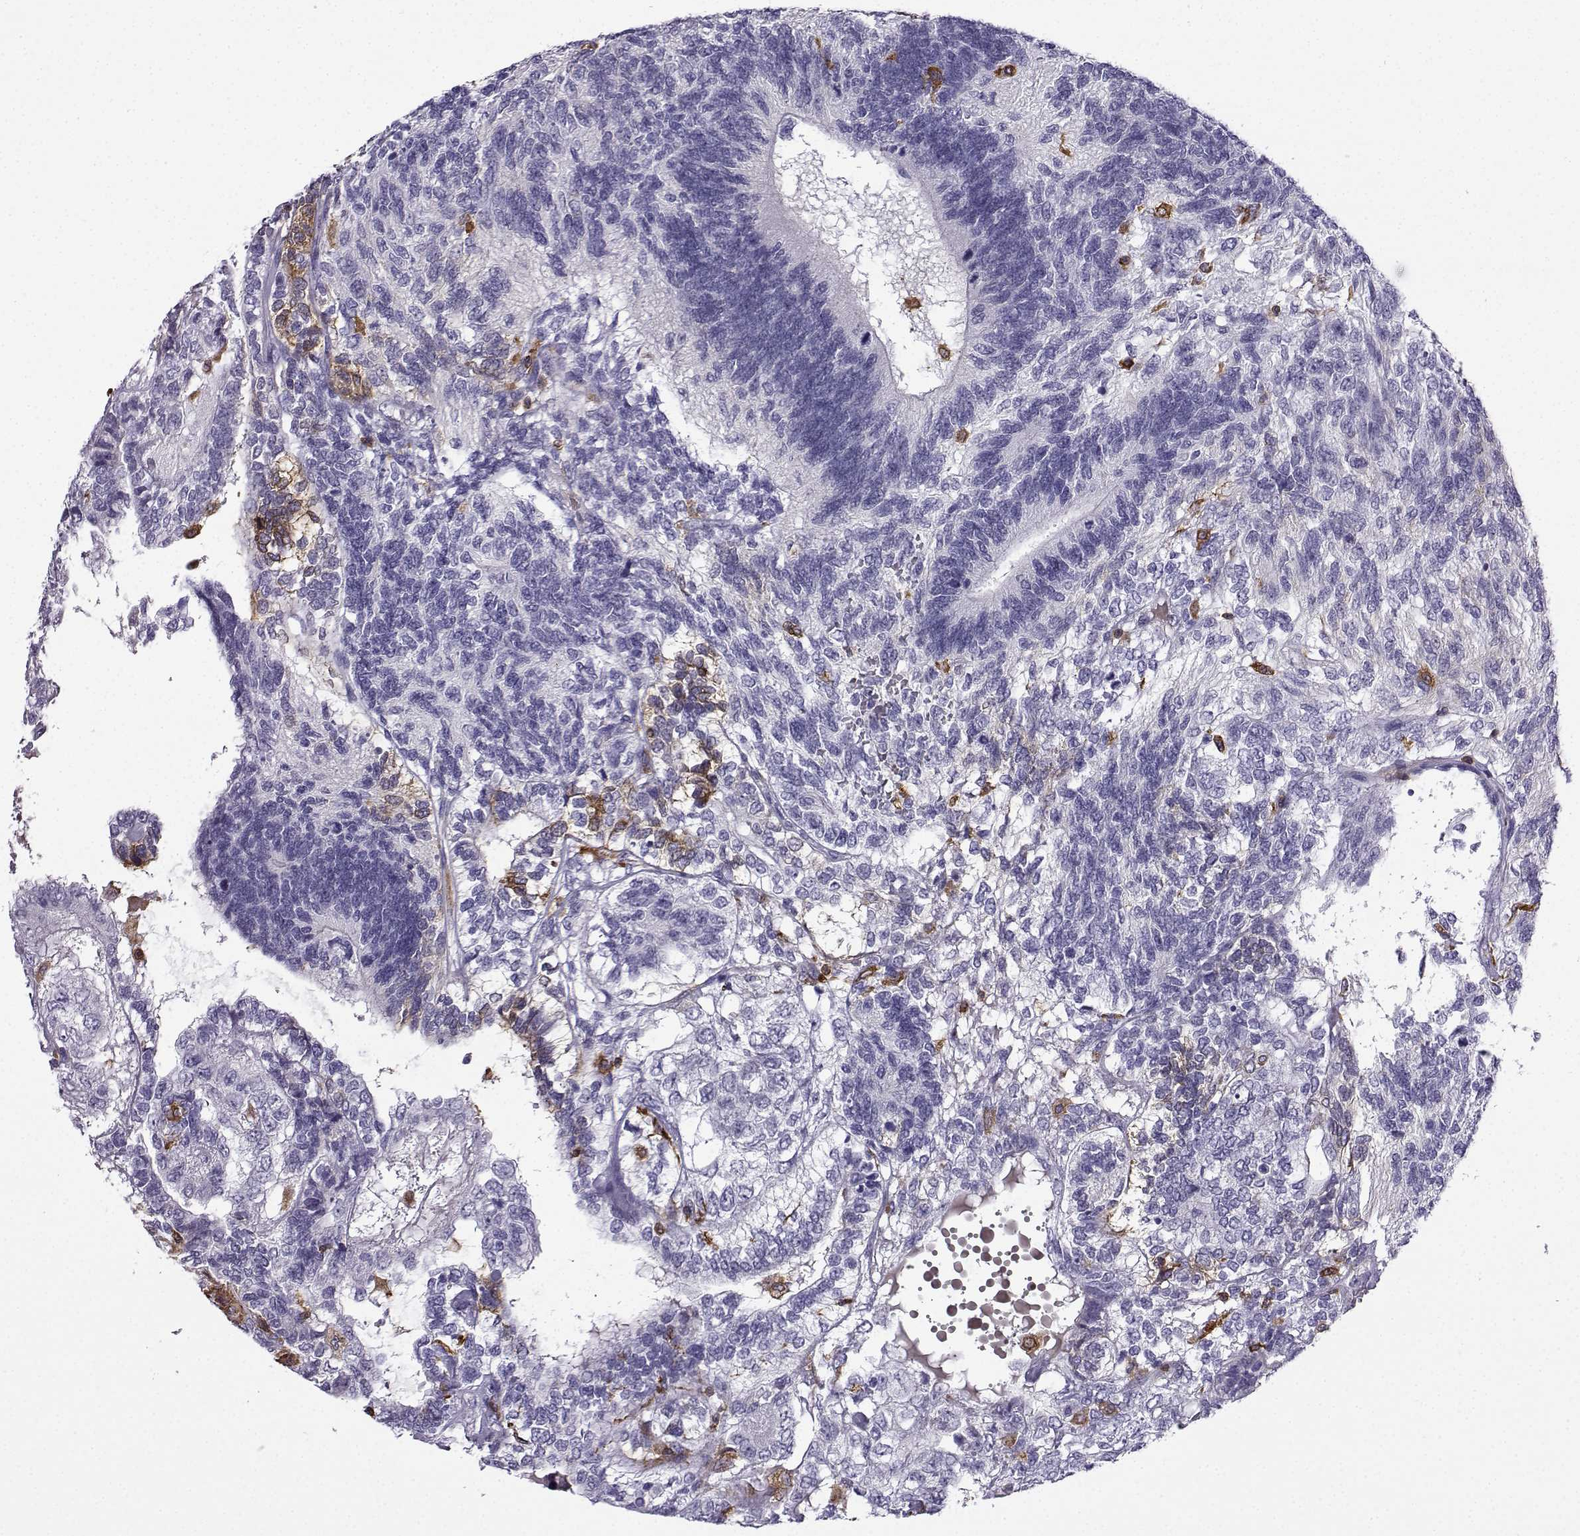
{"staining": {"intensity": "negative", "quantity": "none", "location": "none"}, "tissue": "testis cancer", "cell_type": "Tumor cells", "image_type": "cancer", "snomed": [{"axis": "morphology", "description": "Seminoma, NOS"}, {"axis": "morphology", "description": "Carcinoma, Embryonal, NOS"}, {"axis": "topography", "description": "Testis"}], "caption": "Immunohistochemical staining of testis cancer (seminoma) reveals no significant expression in tumor cells.", "gene": "DOCK10", "patient": {"sex": "male", "age": 41}}